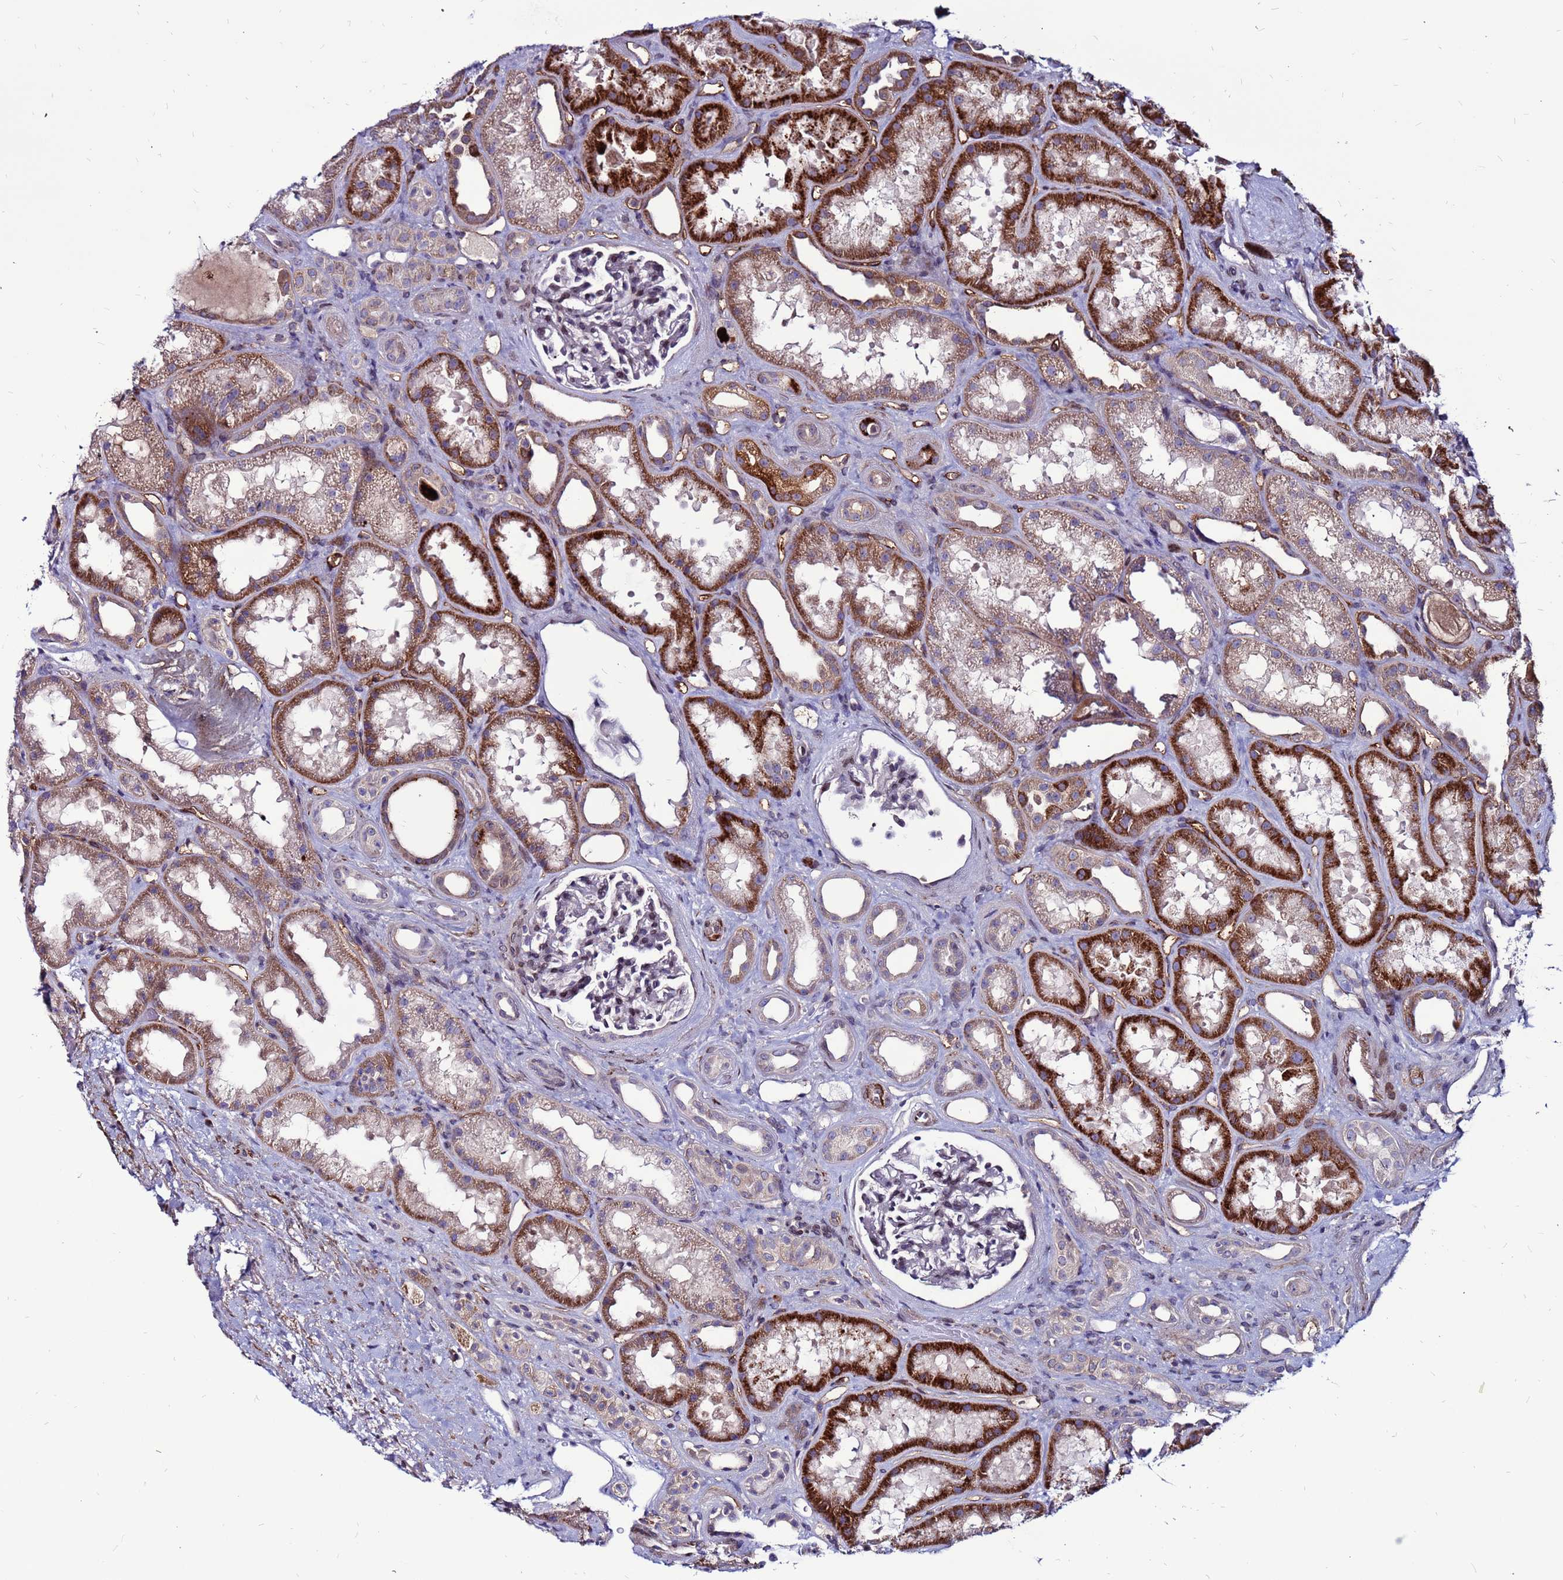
{"staining": {"intensity": "weak", "quantity": "<25%", "location": "cytoplasmic/membranous,nuclear"}, "tissue": "kidney", "cell_type": "Cells in glomeruli", "image_type": "normal", "snomed": [{"axis": "morphology", "description": "Normal tissue, NOS"}, {"axis": "topography", "description": "Kidney"}], "caption": "DAB immunohistochemical staining of unremarkable kidney reveals no significant staining in cells in glomeruli. The staining is performed using DAB brown chromogen with nuclei counter-stained in using hematoxylin.", "gene": "CCDC71", "patient": {"sex": "male", "age": 61}}